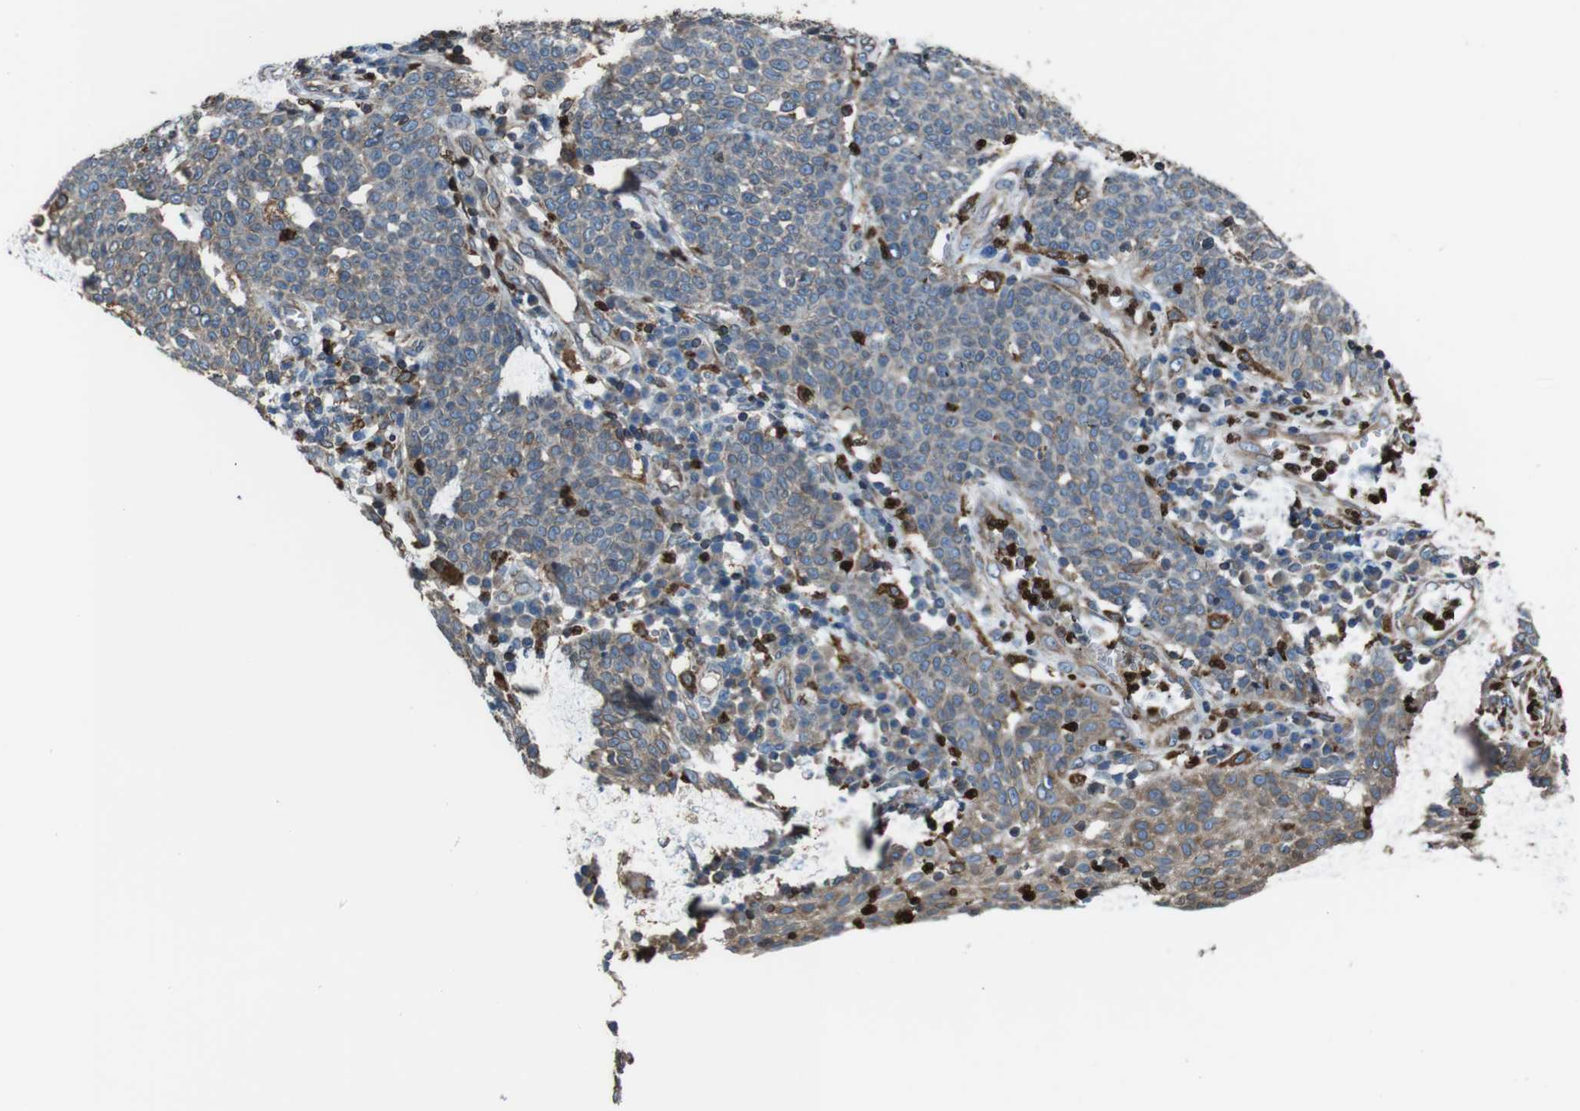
{"staining": {"intensity": "weak", "quantity": "25%-75%", "location": "cytoplasmic/membranous"}, "tissue": "cervical cancer", "cell_type": "Tumor cells", "image_type": "cancer", "snomed": [{"axis": "morphology", "description": "Squamous cell carcinoma, NOS"}, {"axis": "topography", "description": "Cervix"}], "caption": "Weak cytoplasmic/membranous staining is identified in about 25%-75% of tumor cells in cervical cancer. (DAB (3,3'-diaminobenzidine) IHC, brown staining for protein, blue staining for nuclei).", "gene": "APMAP", "patient": {"sex": "female", "age": 34}}